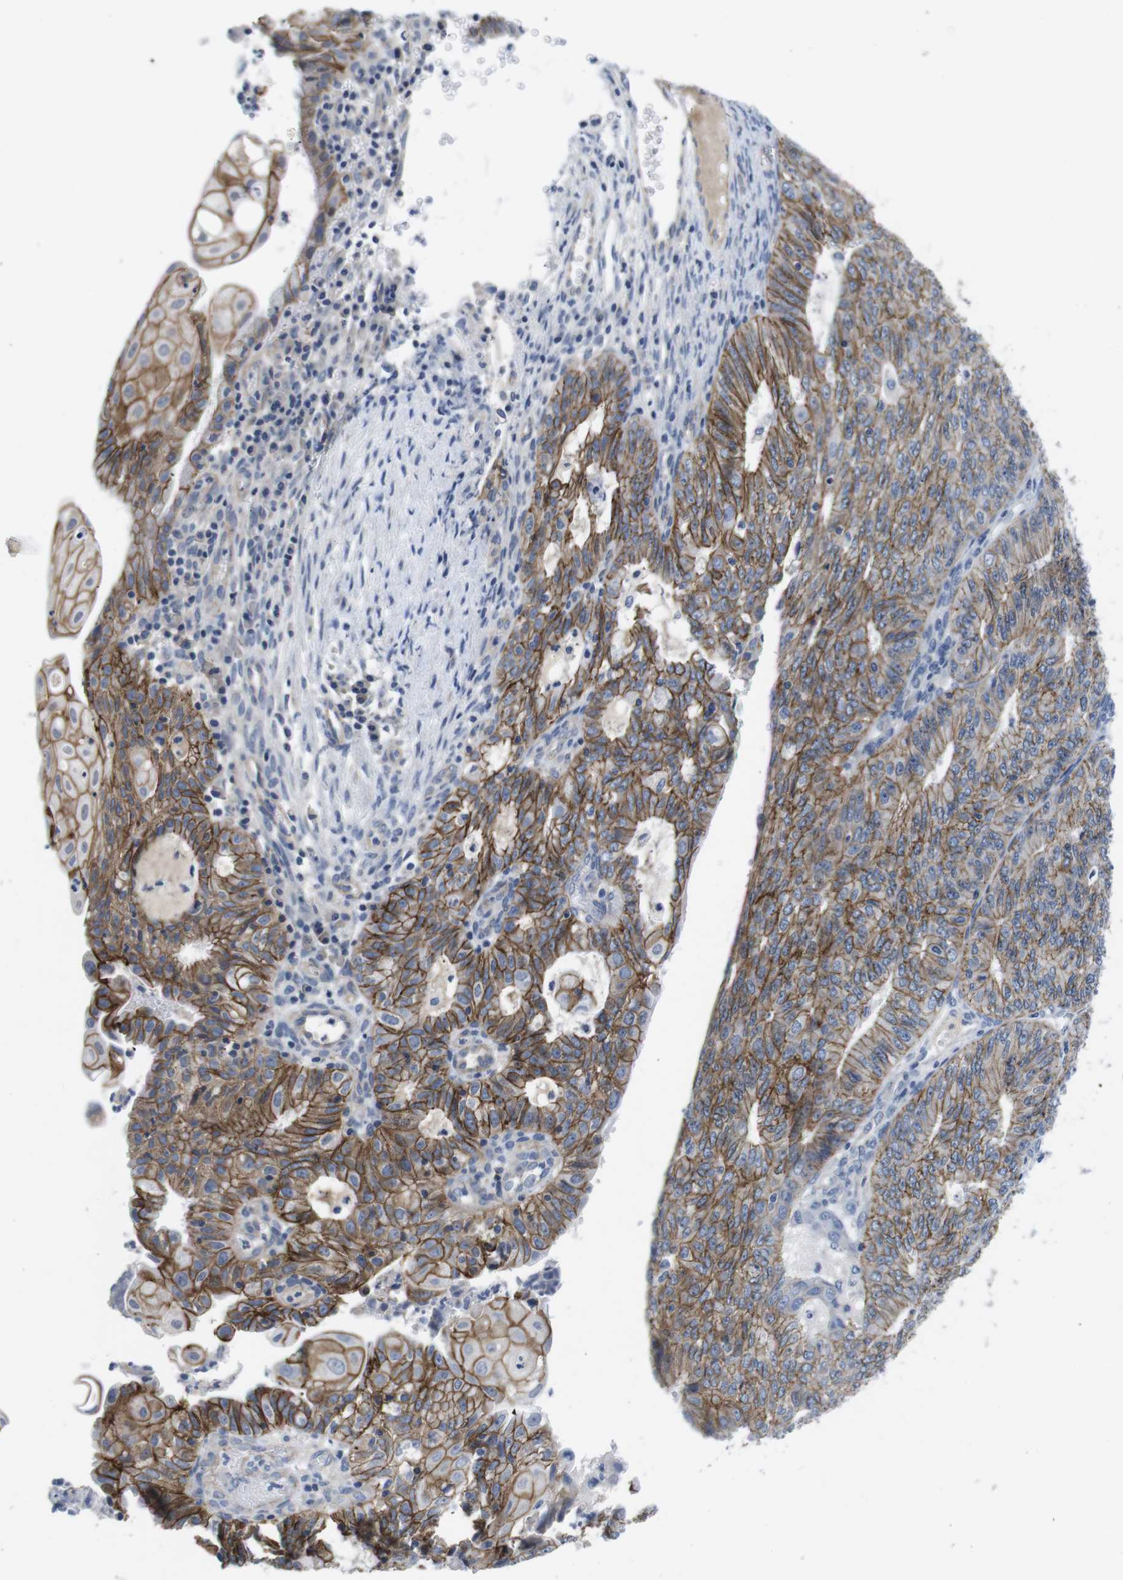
{"staining": {"intensity": "moderate", "quantity": ">75%", "location": "cytoplasmic/membranous"}, "tissue": "endometrial cancer", "cell_type": "Tumor cells", "image_type": "cancer", "snomed": [{"axis": "morphology", "description": "Adenocarcinoma, NOS"}, {"axis": "topography", "description": "Endometrium"}], "caption": "A photomicrograph of human endometrial cancer stained for a protein demonstrates moderate cytoplasmic/membranous brown staining in tumor cells.", "gene": "SCRIB", "patient": {"sex": "female", "age": 32}}